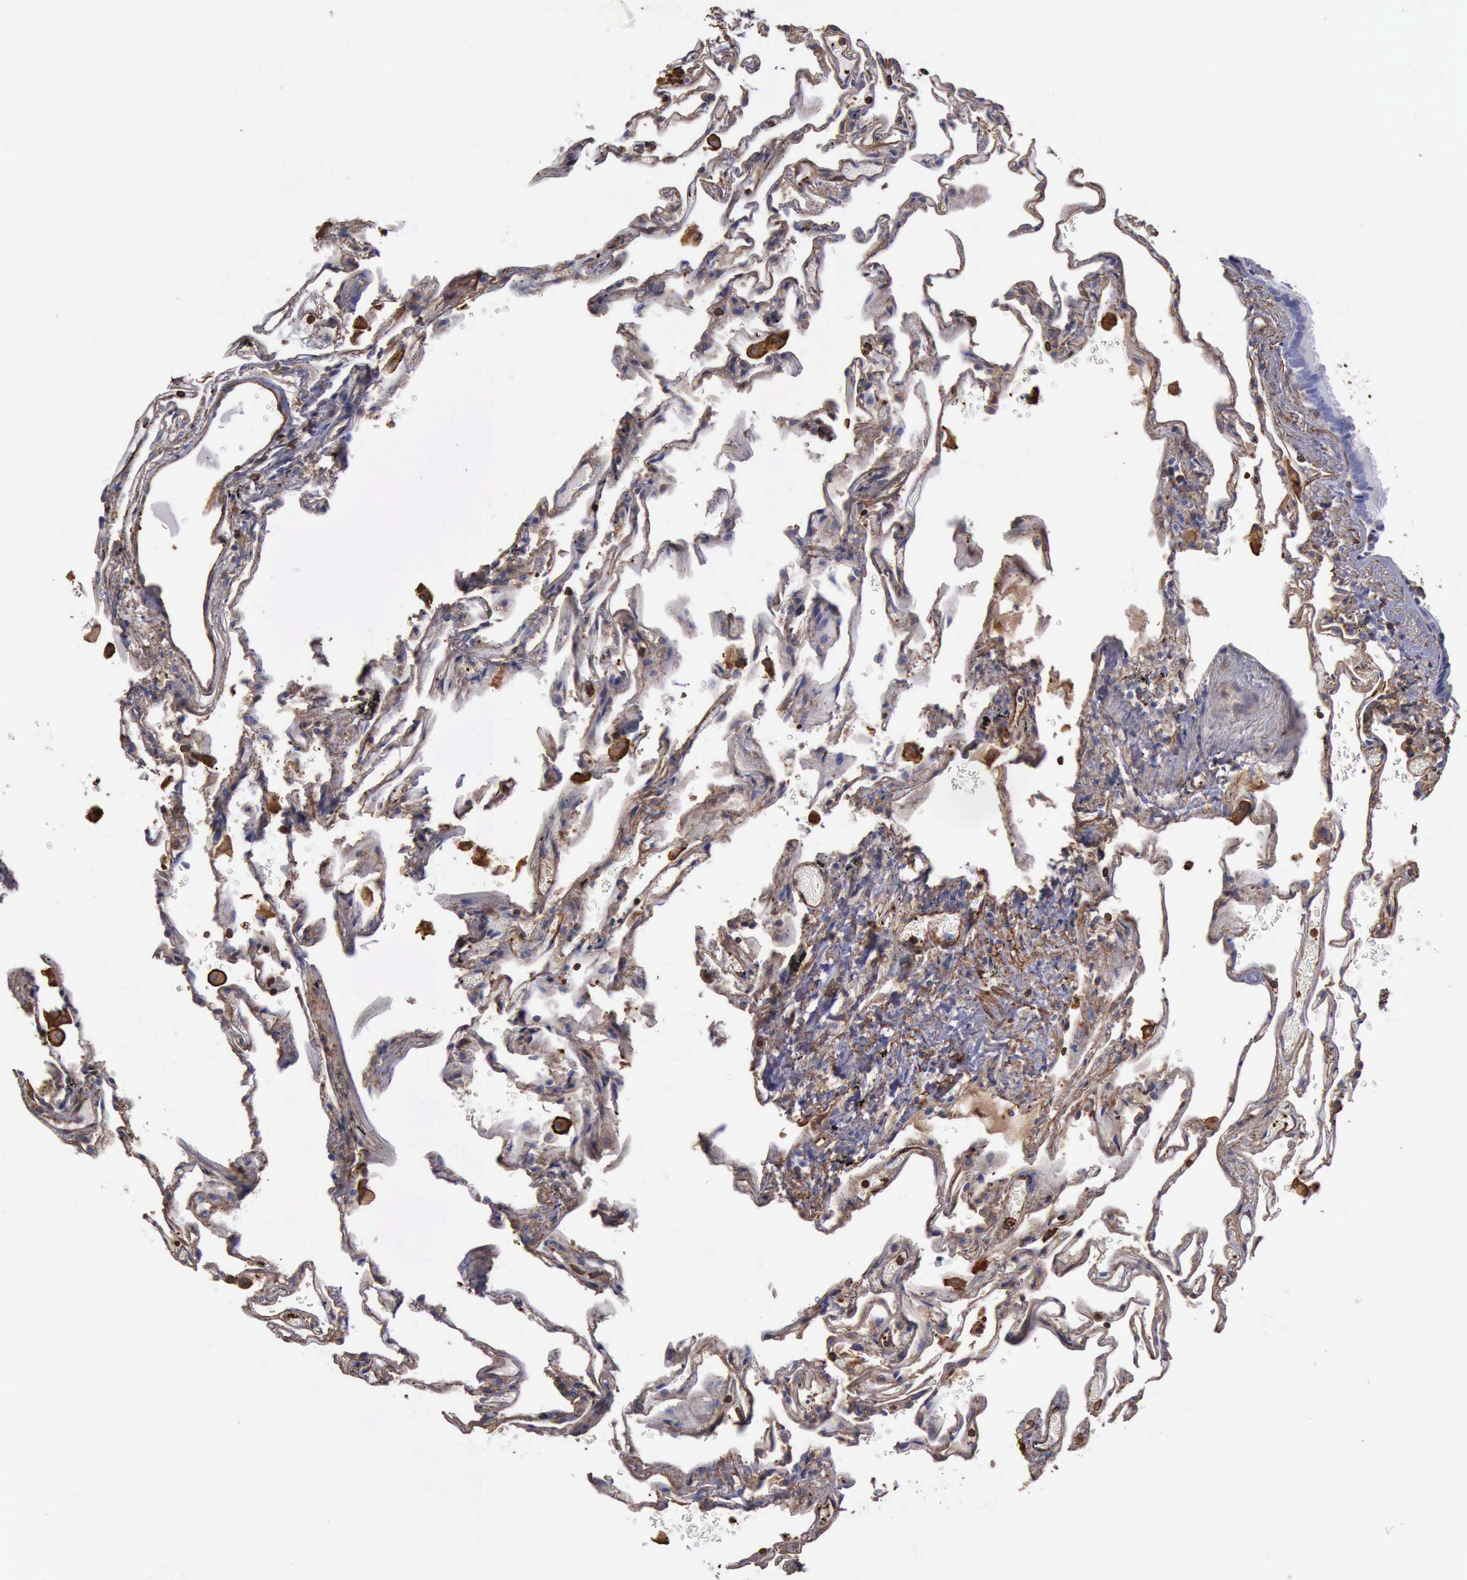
{"staining": {"intensity": "weak", "quantity": "25%-75%", "location": "cytoplasmic/membranous"}, "tissue": "lung", "cell_type": "Alveolar cells", "image_type": "normal", "snomed": [{"axis": "morphology", "description": "Normal tissue, NOS"}, {"axis": "morphology", "description": "Inflammation, NOS"}, {"axis": "topography", "description": "Lung"}], "caption": "Alveolar cells reveal low levels of weak cytoplasmic/membranous positivity in about 25%-75% of cells in unremarkable human lung.", "gene": "FLNA", "patient": {"sex": "male", "age": 69}}